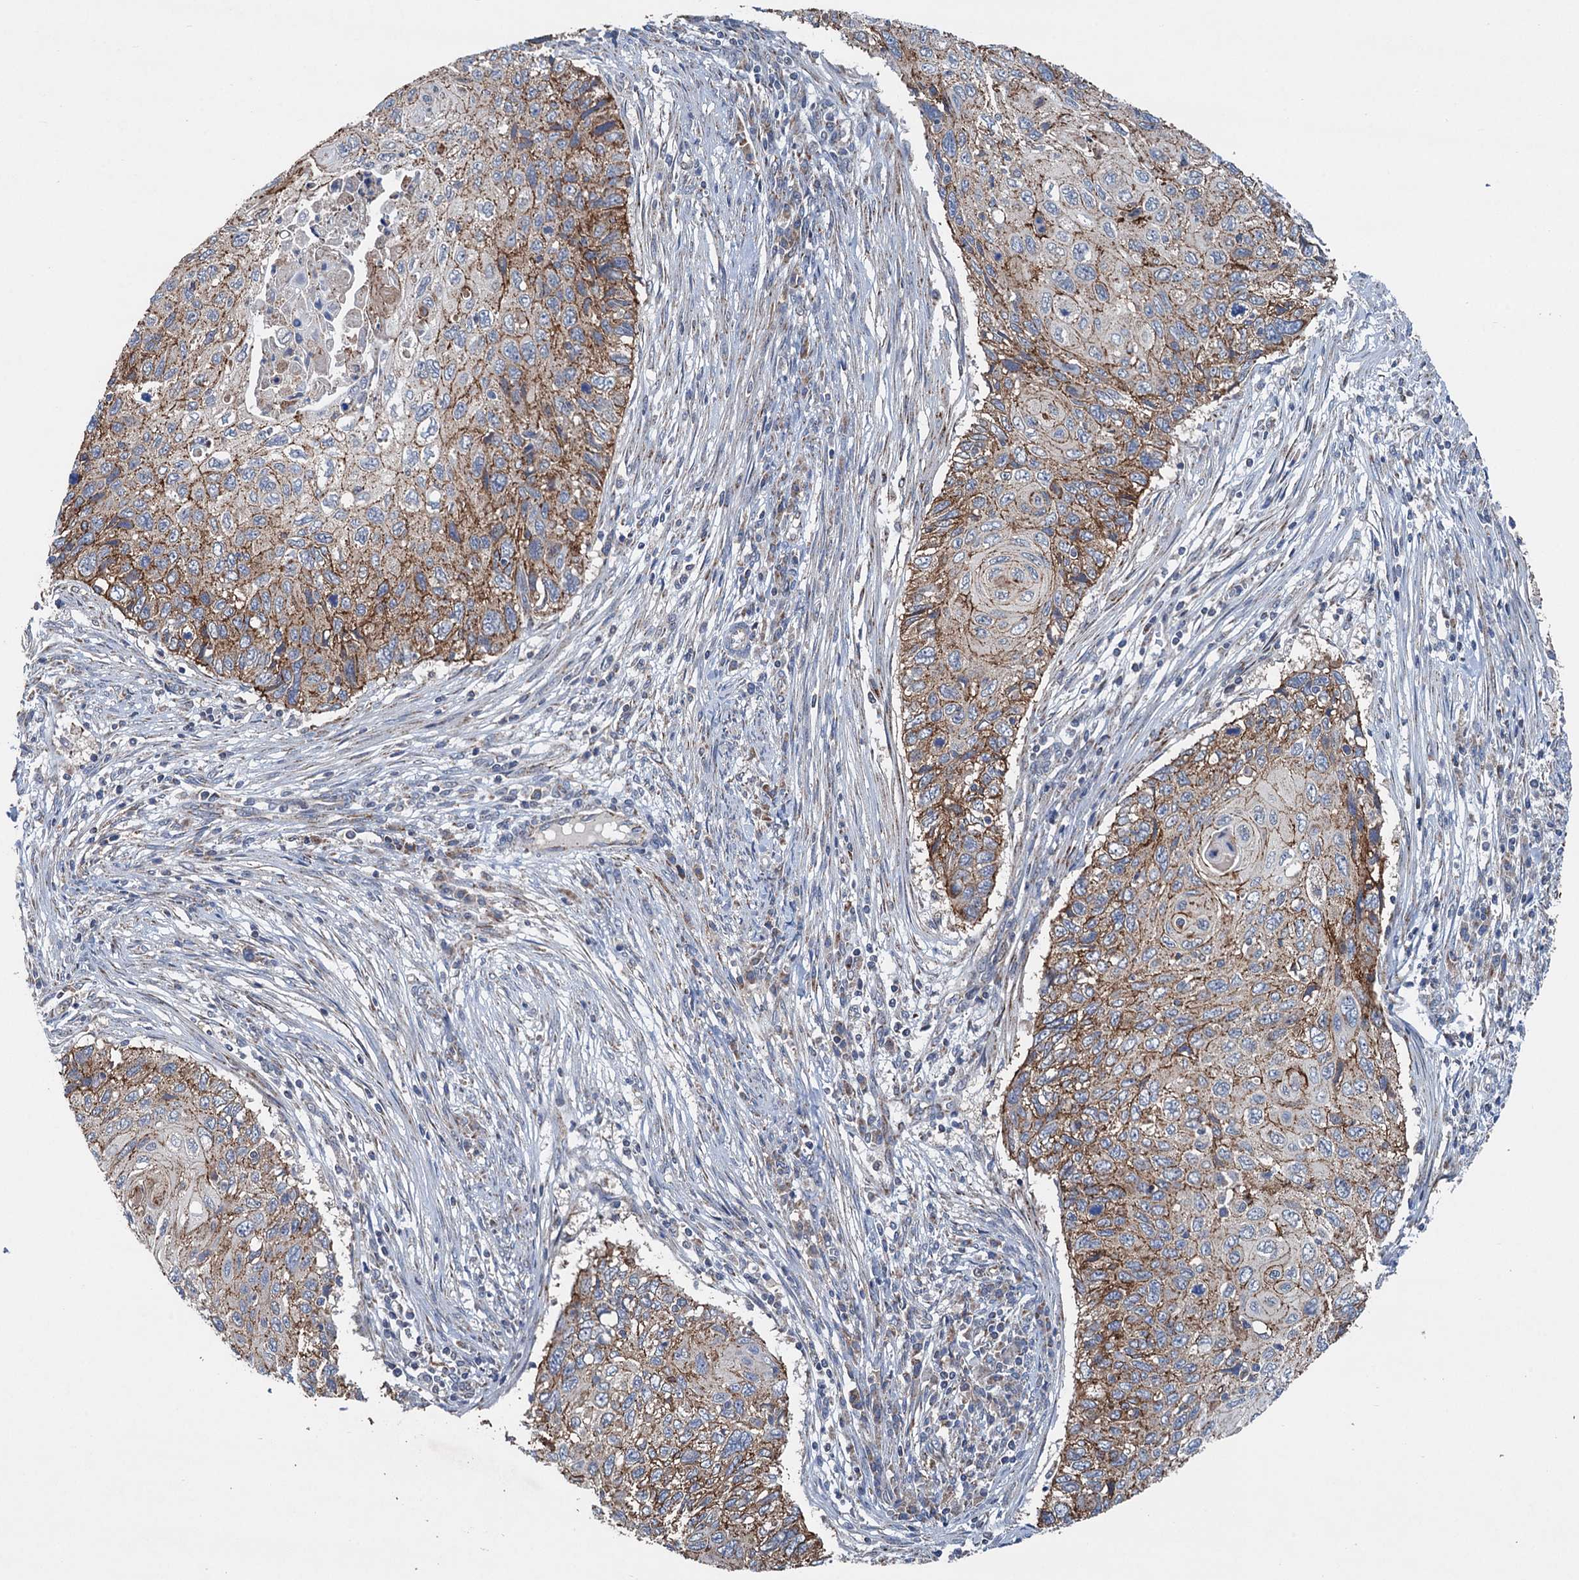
{"staining": {"intensity": "moderate", "quantity": ">75%", "location": "cytoplasmic/membranous"}, "tissue": "cervical cancer", "cell_type": "Tumor cells", "image_type": "cancer", "snomed": [{"axis": "morphology", "description": "Squamous cell carcinoma, NOS"}, {"axis": "topography", "description": "Cervix"}], "caption": "A micrograph of cervical cancer stained for a protein shows moderate cytoplasmic/membranous brown staining in tumor cells.", "gene": "DGLUCY", "patient": {"sex": "female", "age": 70}}